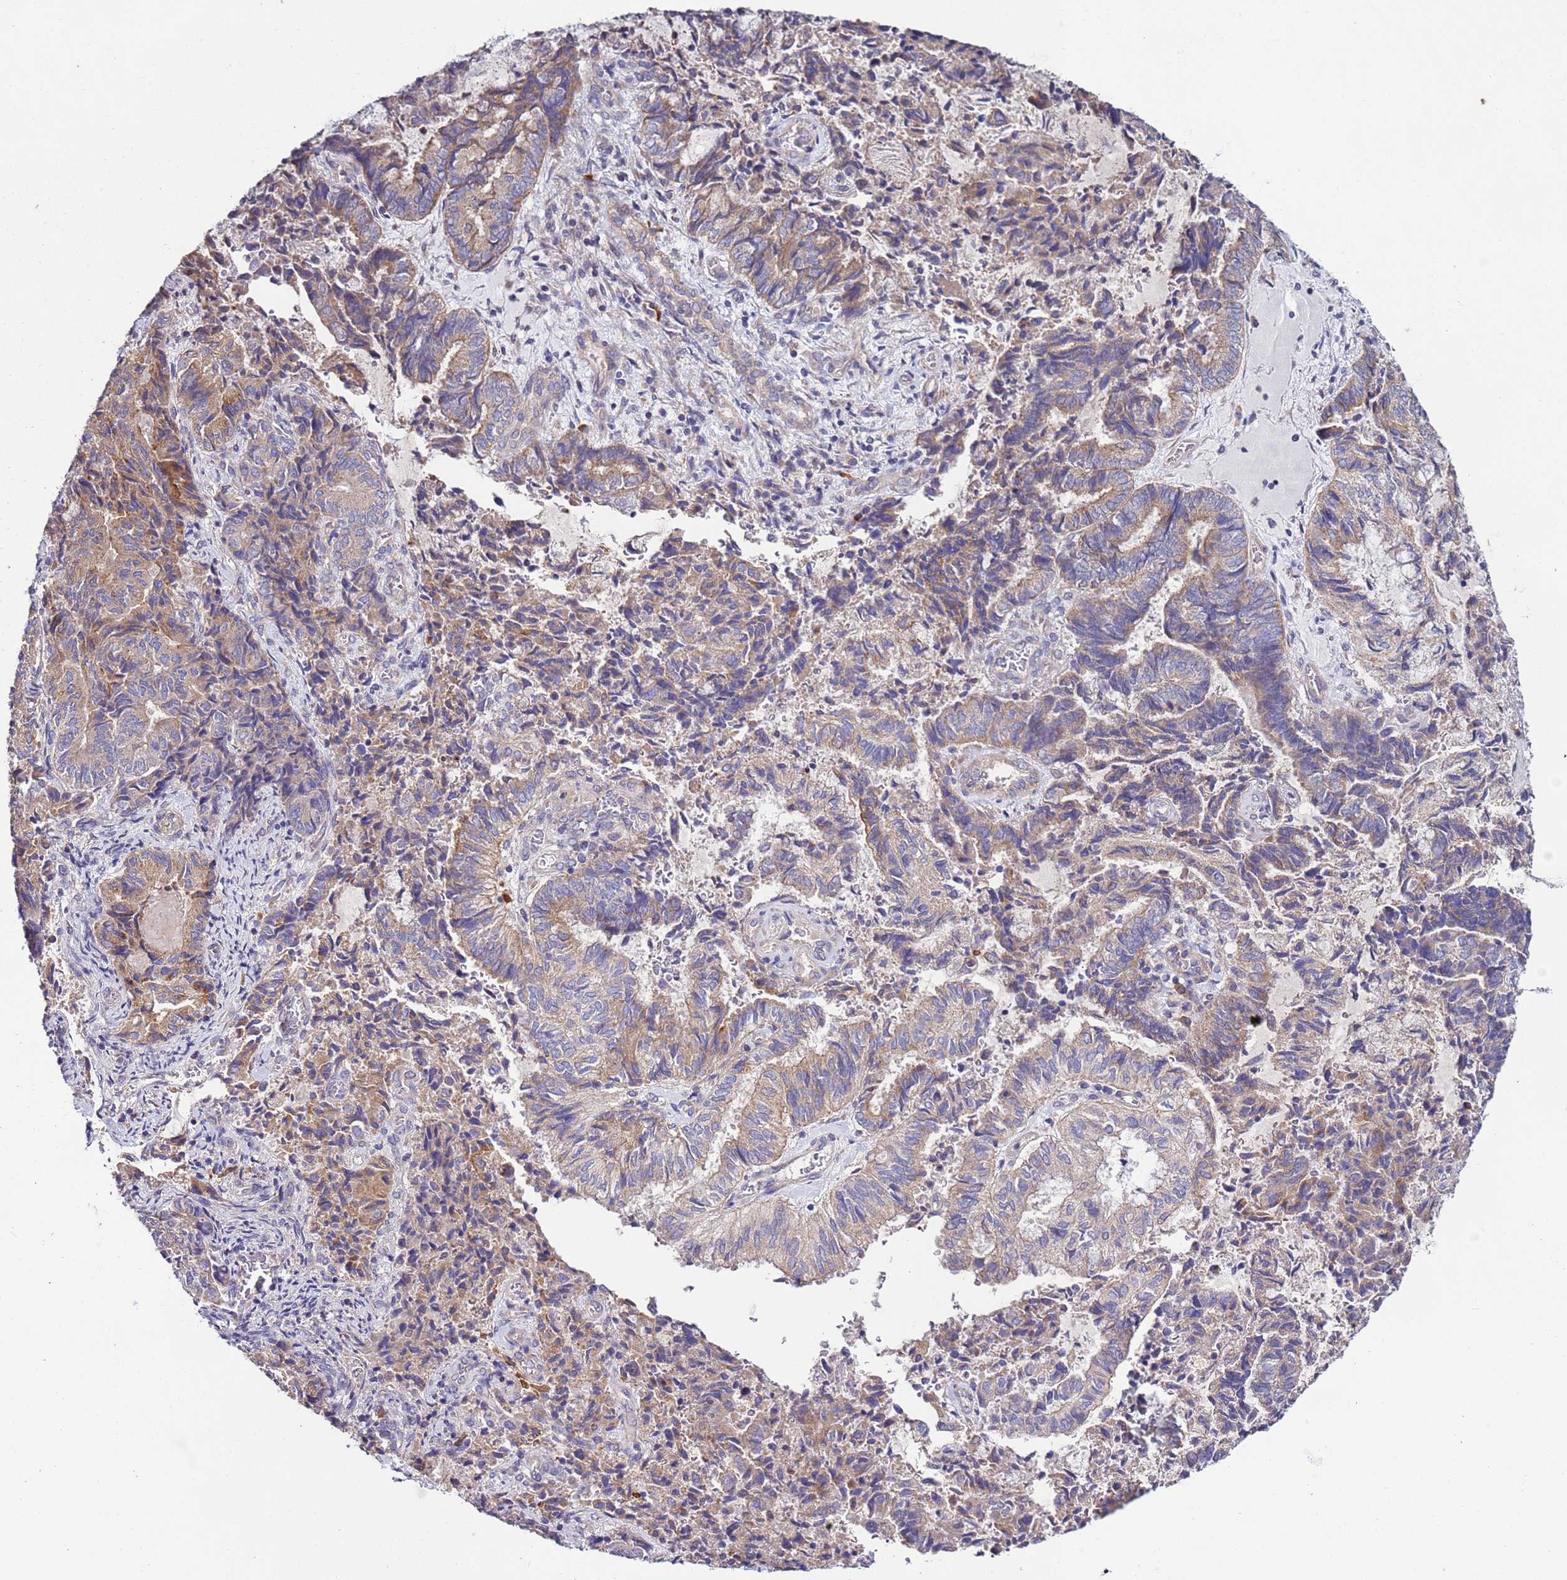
{"staining": {"intensity": "weak", "quantity": "25%-75%", "location": "cytoplasmic/membranous"}, "tissue": "endometrial cancer", "cell_type": "Tumor cells", "image_type": "cancer", "snomed": [{"axis": "morphology", "description": "Adenocarcinoma, NOS"}, {"axis": "topography", "description": "Endometrium"}], "caption": "A high-resolution micrograph shows IHC staining of endometrial cancer, which displays weak cytoplasmic/membranous staining in about 25%-75% of tumor cells. (DAB IHC with brightfield microscopy, high magnification).", "gene": "SPCS1", "patient": {"sex": "female", "age": 80}}